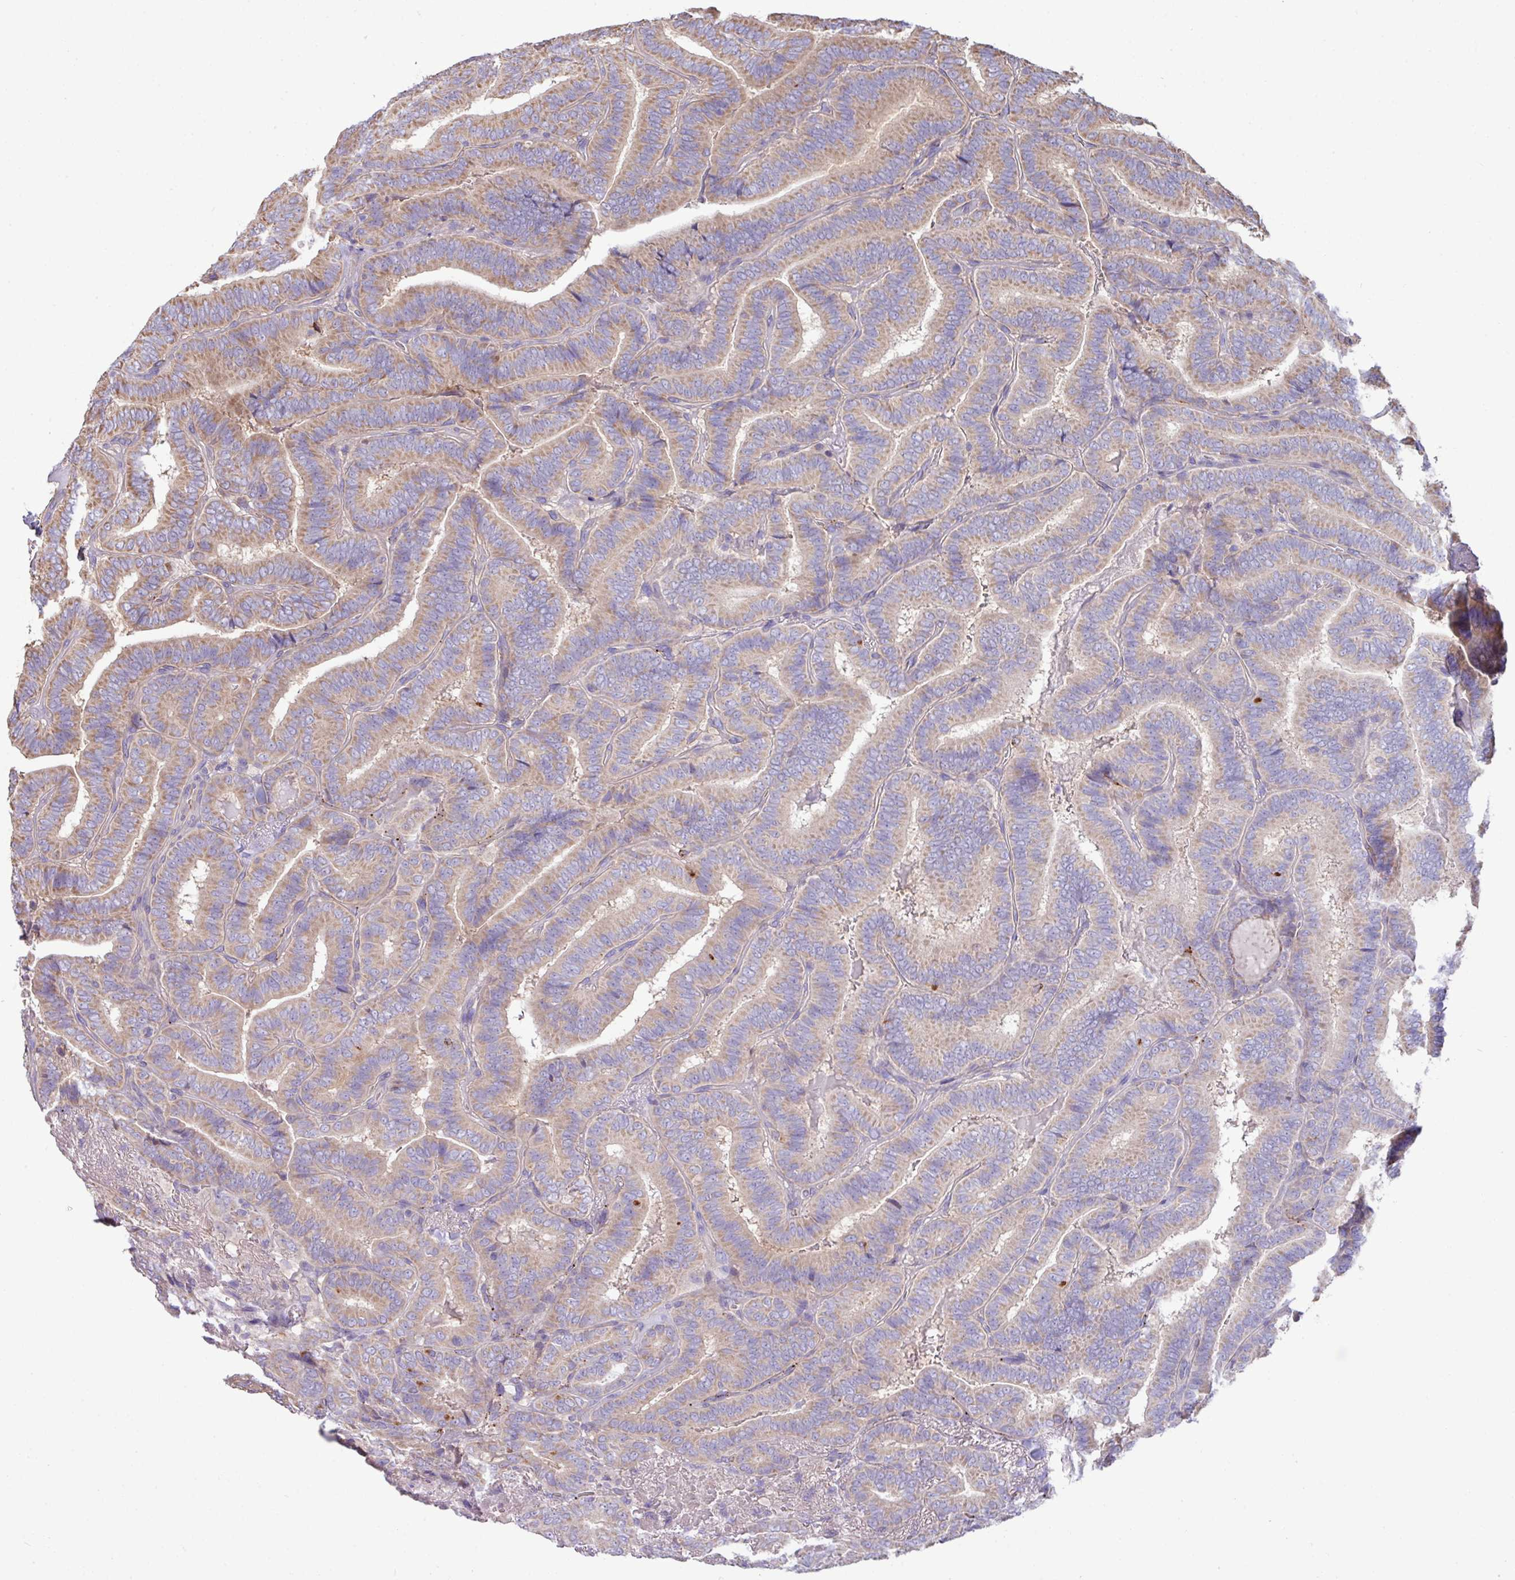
{"staining": {"intensity": "moderate", "quantity": "25%-75%", "location": "cytoplasmic/membranous"}, "tissue": "thyroid cancer", "cell_type": "Tumor cells", "image_type": "cancer", "snomed": [{"axis": "morphology", "description": "Papillary adenocarcinoma, NOS"}, {"axis": "topography", "description": "Thyroid gland"}], "caption": "Immunohistochemistry image of neoplastic tissue: human papillary adenocarcinoma (thyroid) stained using IHC exhibits medium levels of moderate protein expression localized specifically in the cytoplasmic/membranous of tumor cells, appearing as a cytoplasmic/membranous brown color.", "gene": "PPM1J", "patient": {"sex": "male", "age": 61}}